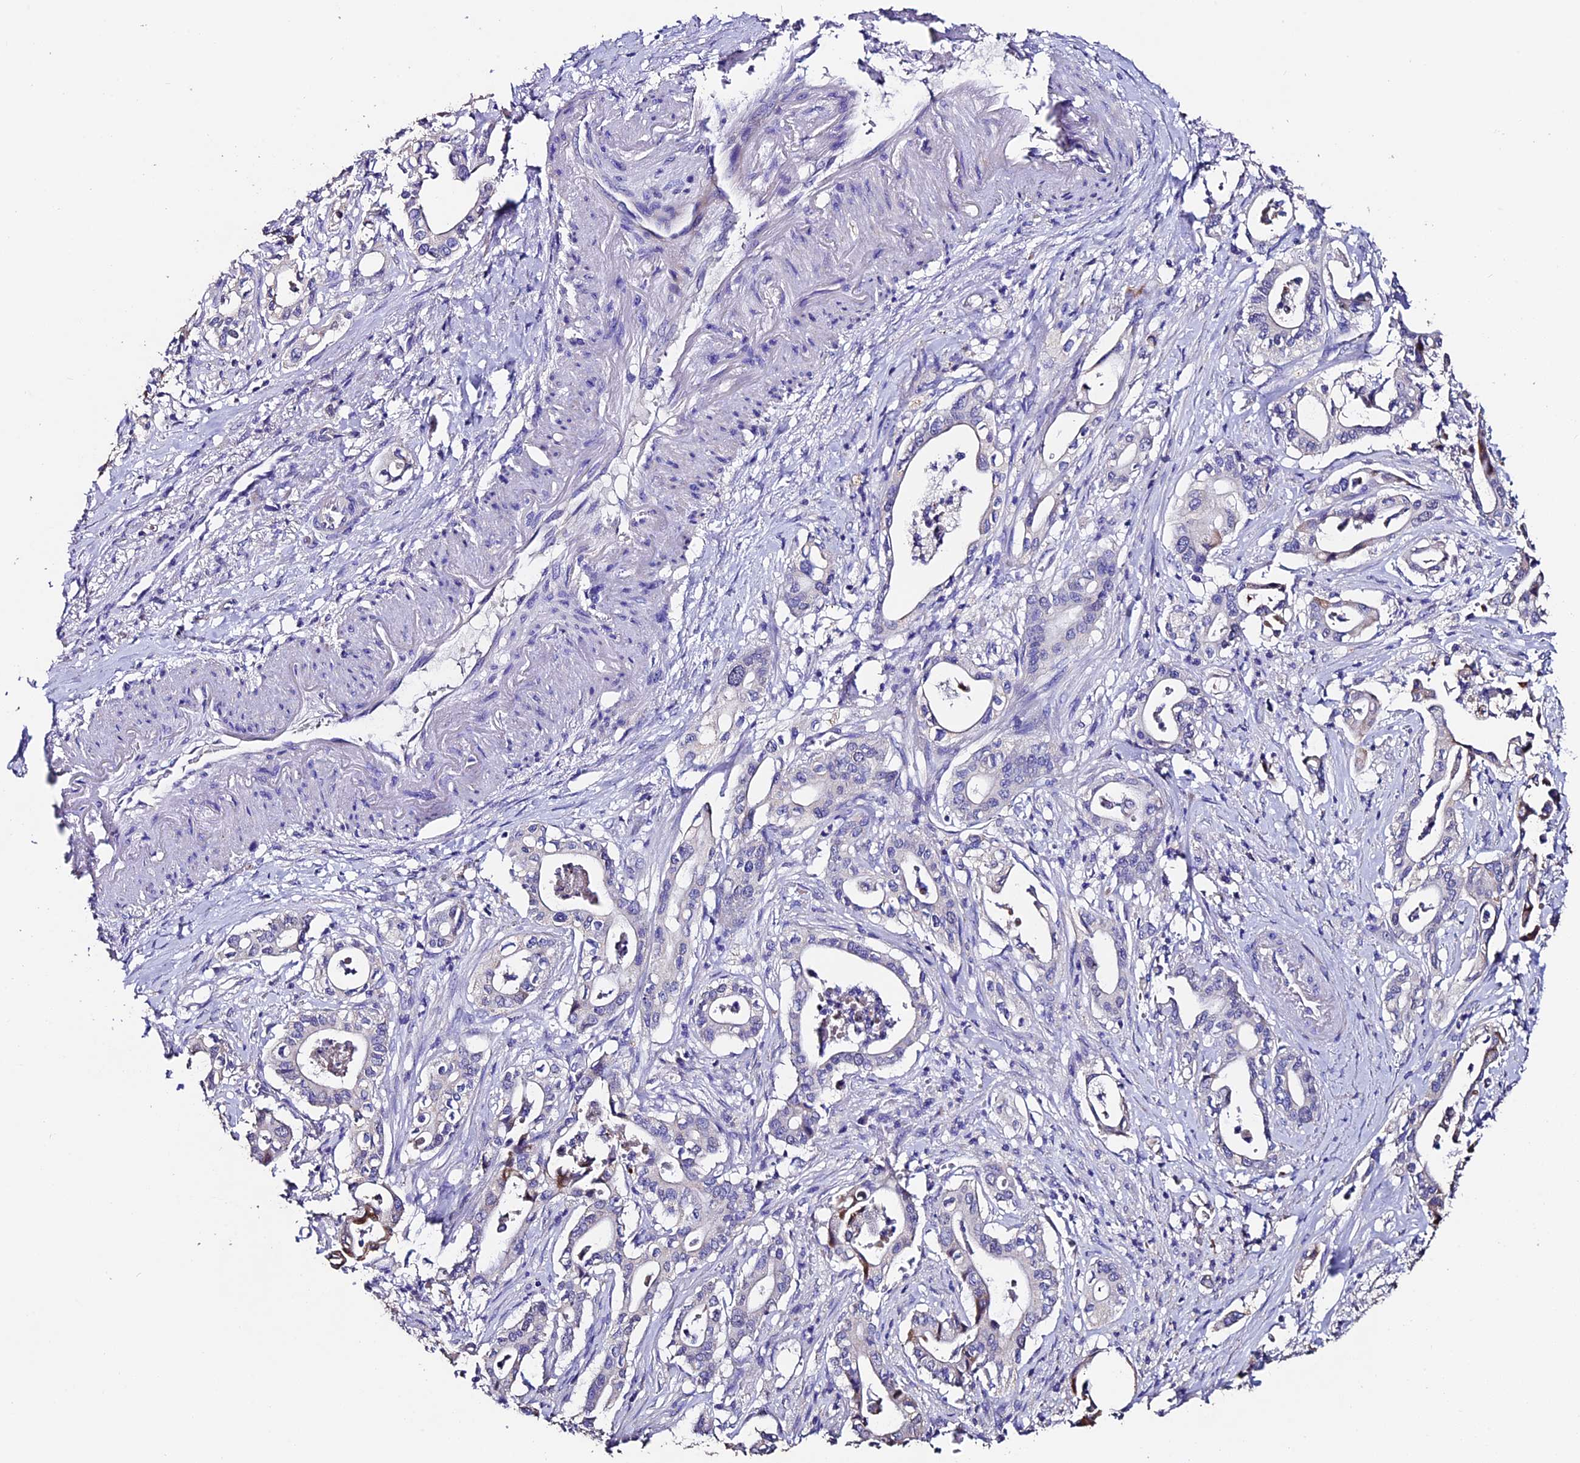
{"staining": {"intensity": "weak", "quantity": "<25%", "location": "cytoplasmic/membranous"}, "tissue": "pancreatic cancer", "cell_type": "Tumor cells", "image_type": "cancer", "snomed": [{"axis": "morphology", "description": "Adenocarcinoma, NOS"}, {"axis": "topography", "description": "Pancreas"}], "caption": "Immunohistochemical staining of human pancreatic adenocarcinoma displays no significant positivity in tumor cells.", "gene": "FBXW9", "patient": {"sex": "female", "age": 77}}